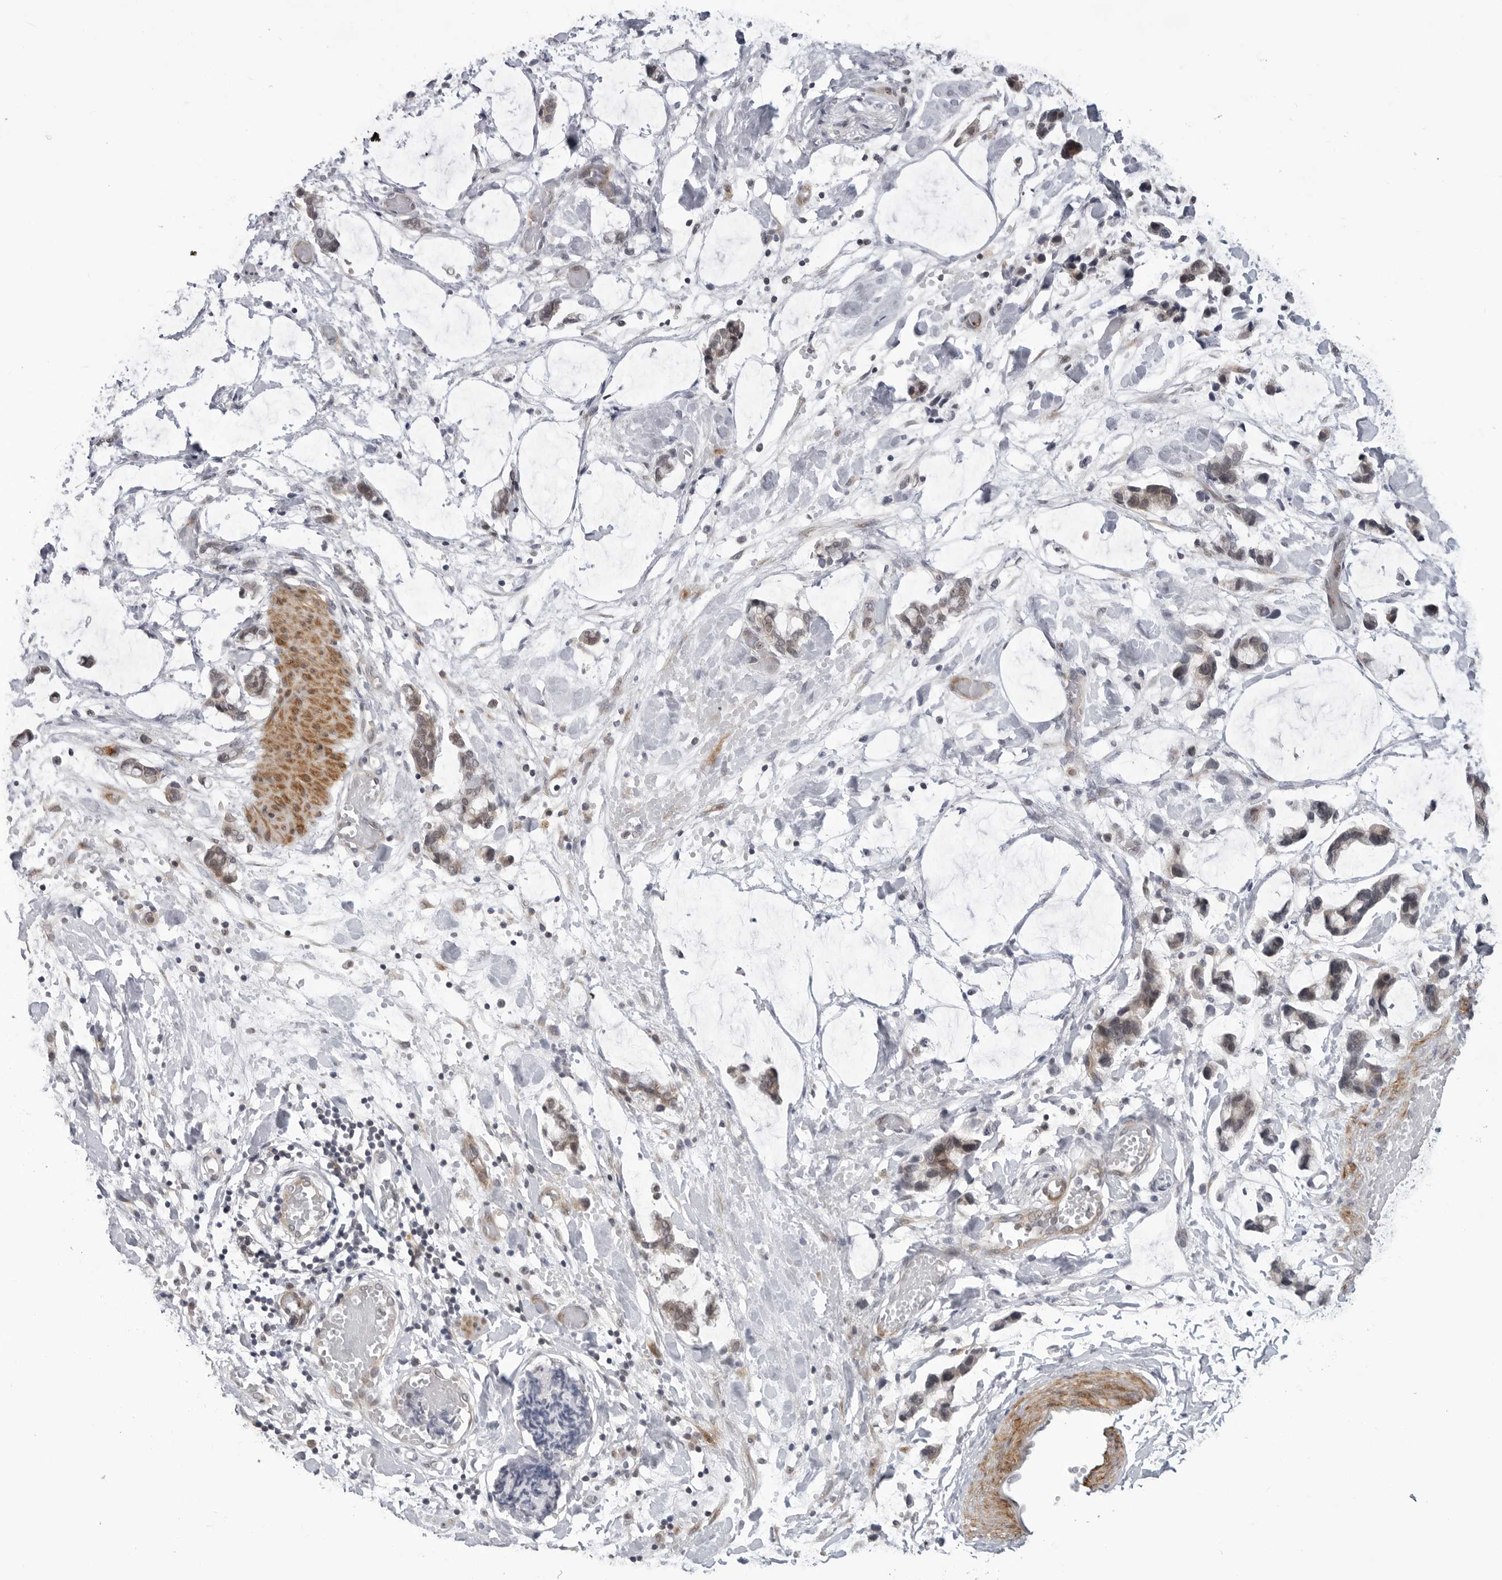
{"staining": {"intensity": "negative", "quantity": "none", "location": "none"}, "tissue": "adipose tissue", "cell_type": "Adipocytes", "image_type": "normal", "snomed": [{"axis": "morphology", "description": "Normal tissue, NOS"}, {"axis": "morphology", "description": "Adenocarcinoma, NOS"}, {"axis": "topography", "description": "Colon"}, {"axis": "topography", "description": "Peripheral nerve tissue"}], "caption": "IHC of unremarkable human adipose tissue exhibits no positivity in adipocytes.", "gene": "ADAMTS5", "patient": {"sex": "male", "age": 14}}